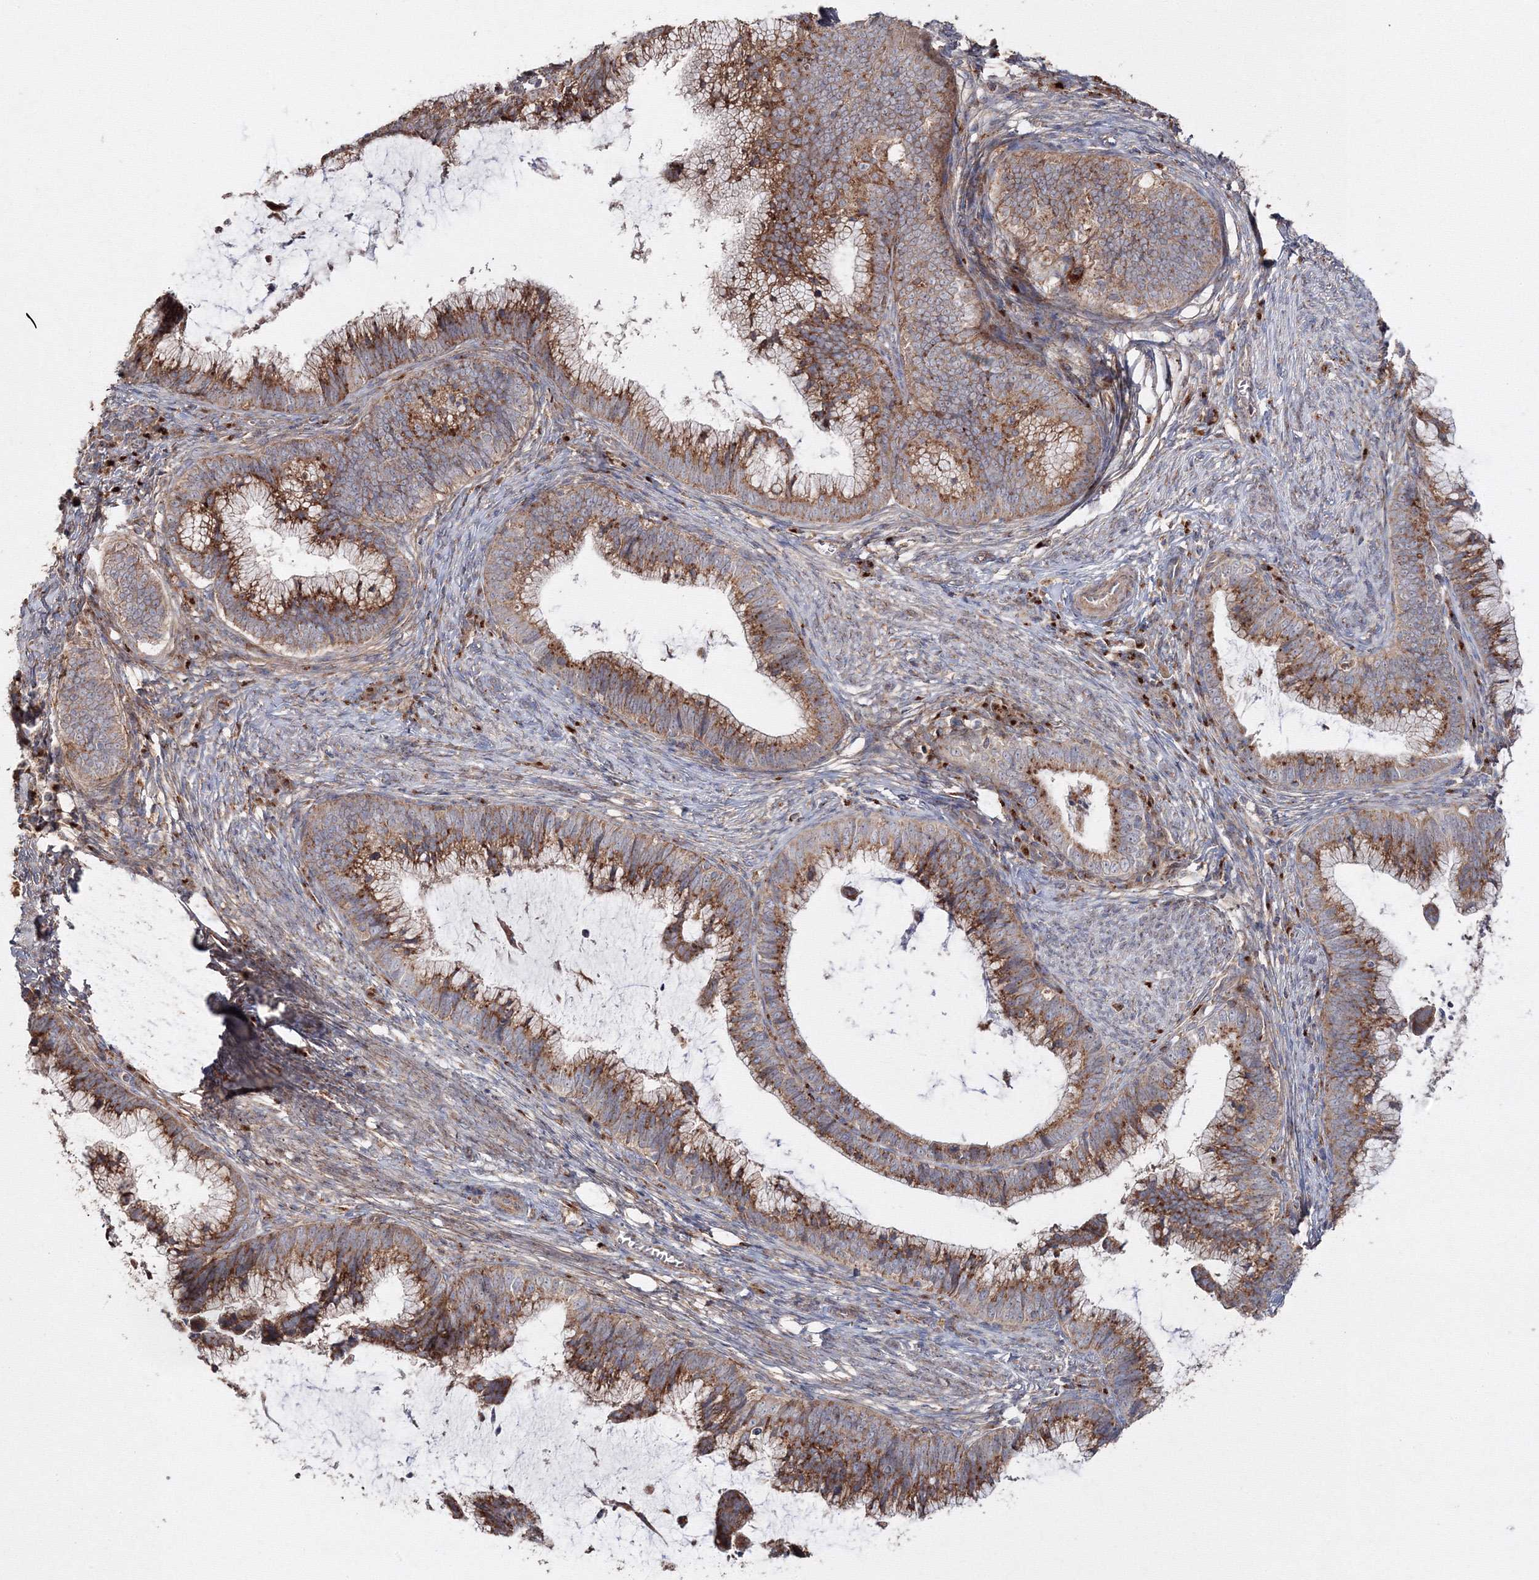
{"staining": {"intensity": "moderate", "quantity": ">75%", "location": "cytoplasmic/membranous"}, "tissue": "cervical cancer", "cell_type": "Tumor cells", "image_type": "cancer", "snomed": [{"axis": "morphology", "description": "Adenocarcinoma, NOS"}, {"axis": "topography", "description": "Cervix"}], "caption": "This histopathology image demonstrates cervical cancer stained with immunohistochemistry (IHC) to label a protein in brown. The cytoplasmic/membranous of tumor cells show moderate positivity for the protein. Nuclei are counter-stained blue.", "gene": "DDO", "patient": {"sex": "female", "age": 36}}